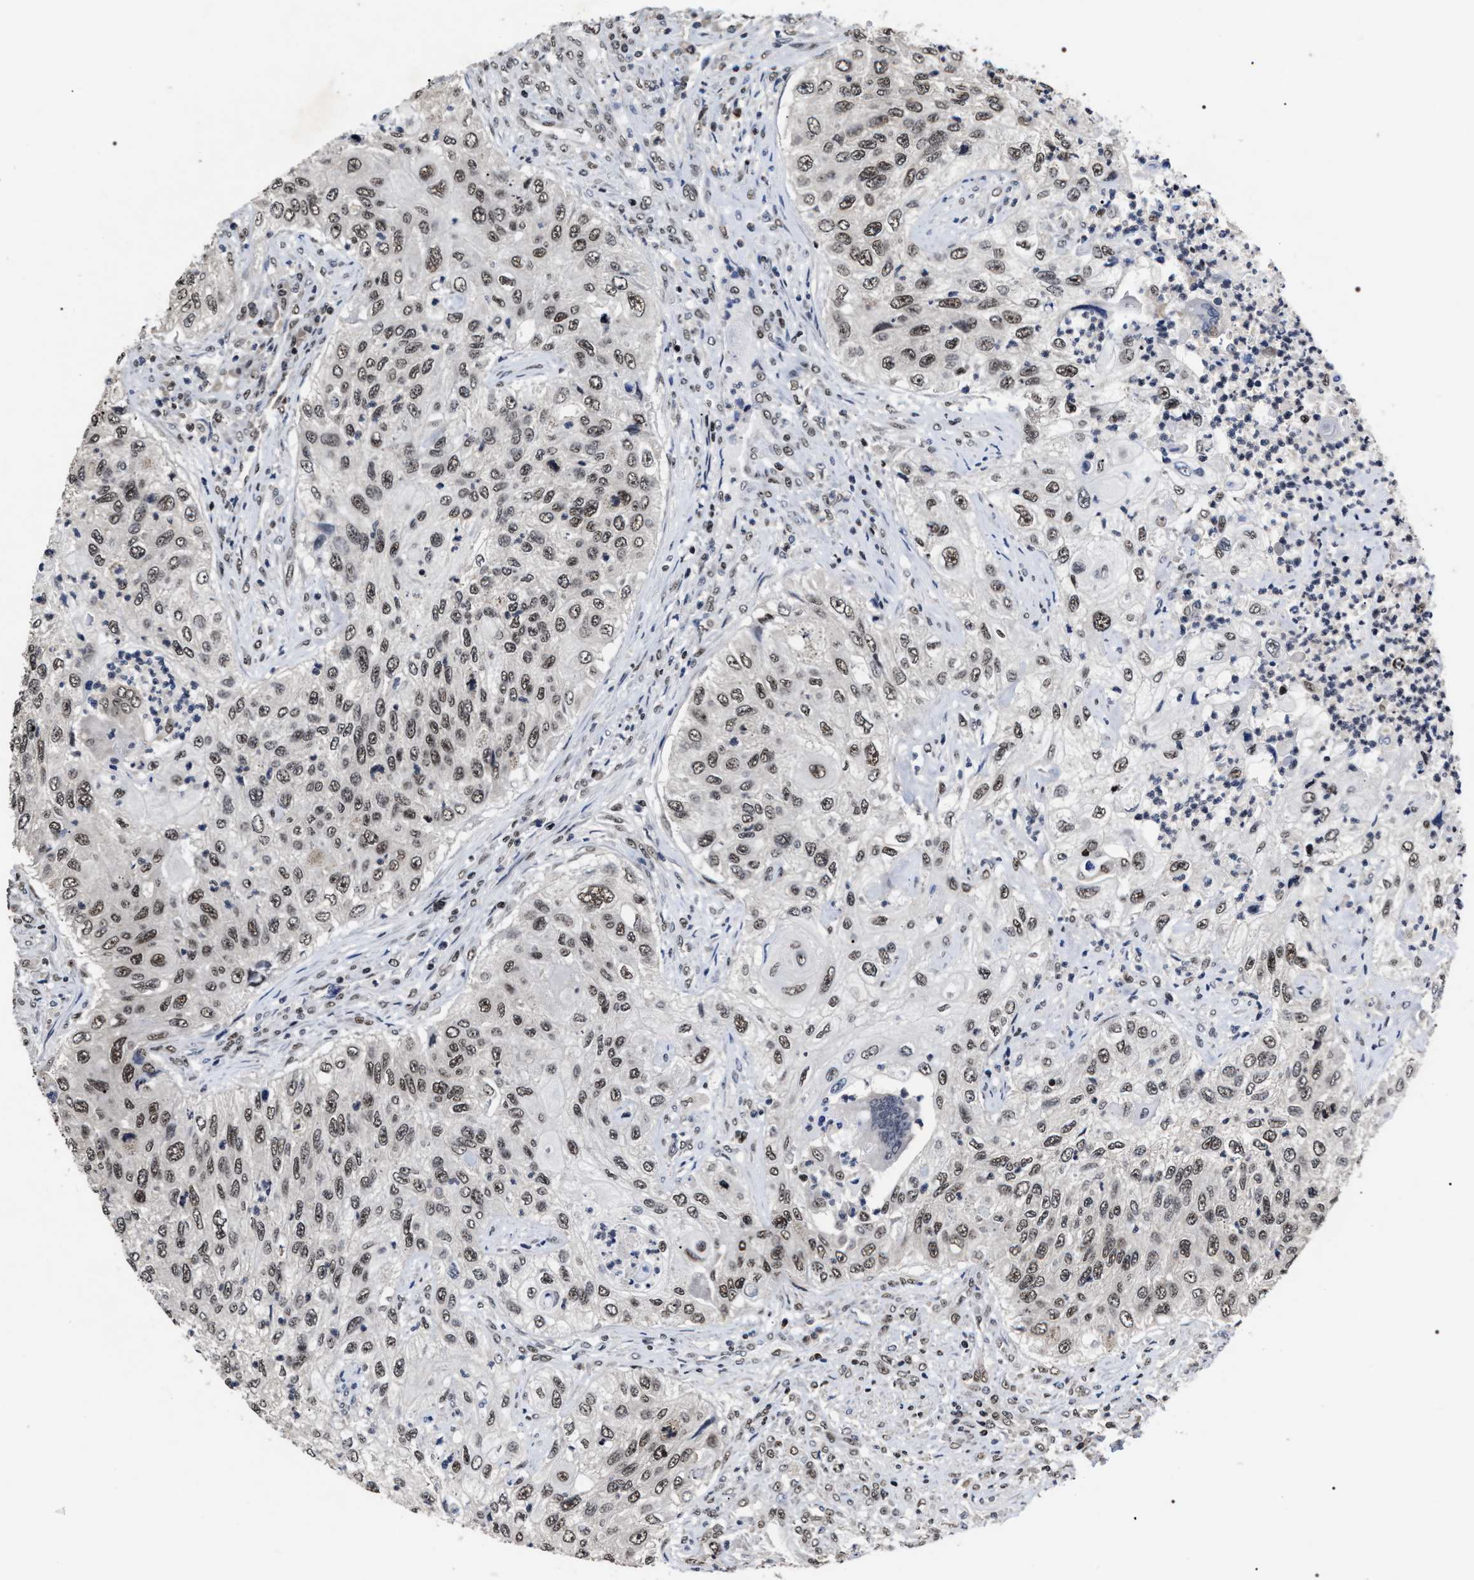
{"staining": {"intensity": "moderate", "quantity": ">75%", "location": "nuclear"}, "tissue": "urothelial cancer", "cell_type": "Tumor cells", "image_type": "cancer", "snomed": [{"axis": "morphology", "description": "Urothelial carcinoma, High grade"}, {"axis": "topography", "description": "Urinary bladder"}], "caption": "Urothelial carcinoma (high-grade) stained with IHC displays moderate nuclear expression in about >75% of tumor cells. Using DAB (3,3'-diaminobenzidine) (brown) and hematoxylin (blue) stains, captured at high magnification using brightfield microscopy.", "gene": "RRP1B", "patient": {"sex": "female", "age": 60}}